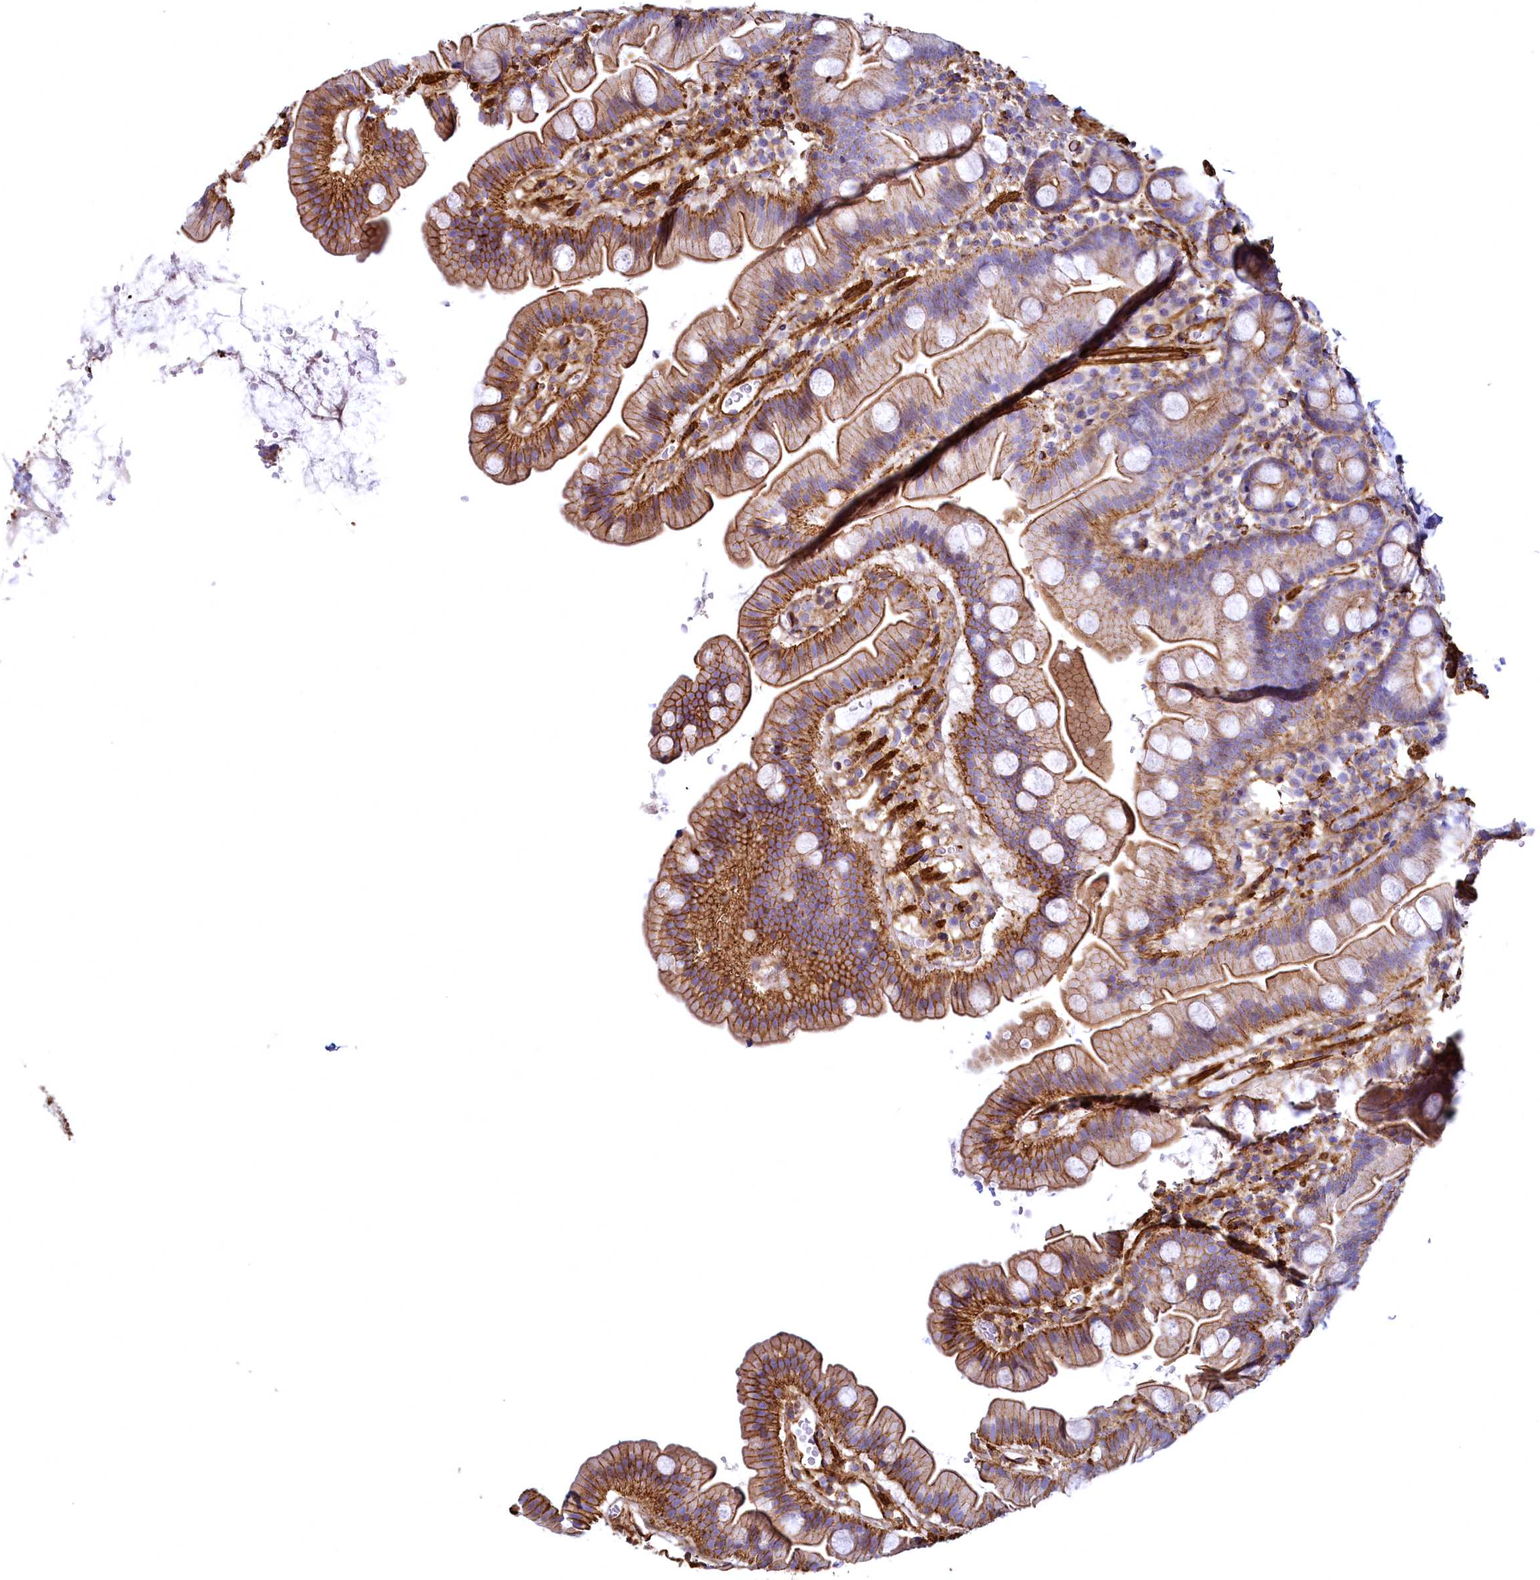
{"staining": {"intensity": "moderate", "quantity": ">75%", "location": "cytoplasmic/membranous"}, "tissue": "small intestine", "cell_type": "Glandular cells", "image_type": "normal", "snomed": [{"axis": "morphology", "description": "Normal tissue, NOS"}, {"axis": "topography", "description": "Small intestine"}], "caption": "Small intestine stained for a protein (brown) shows moderate cytoplasmic/membranous positive staining in about >75% of glandular cells.", "gene": "THBS1", "patient": {"sex": "female", "age": 68}}